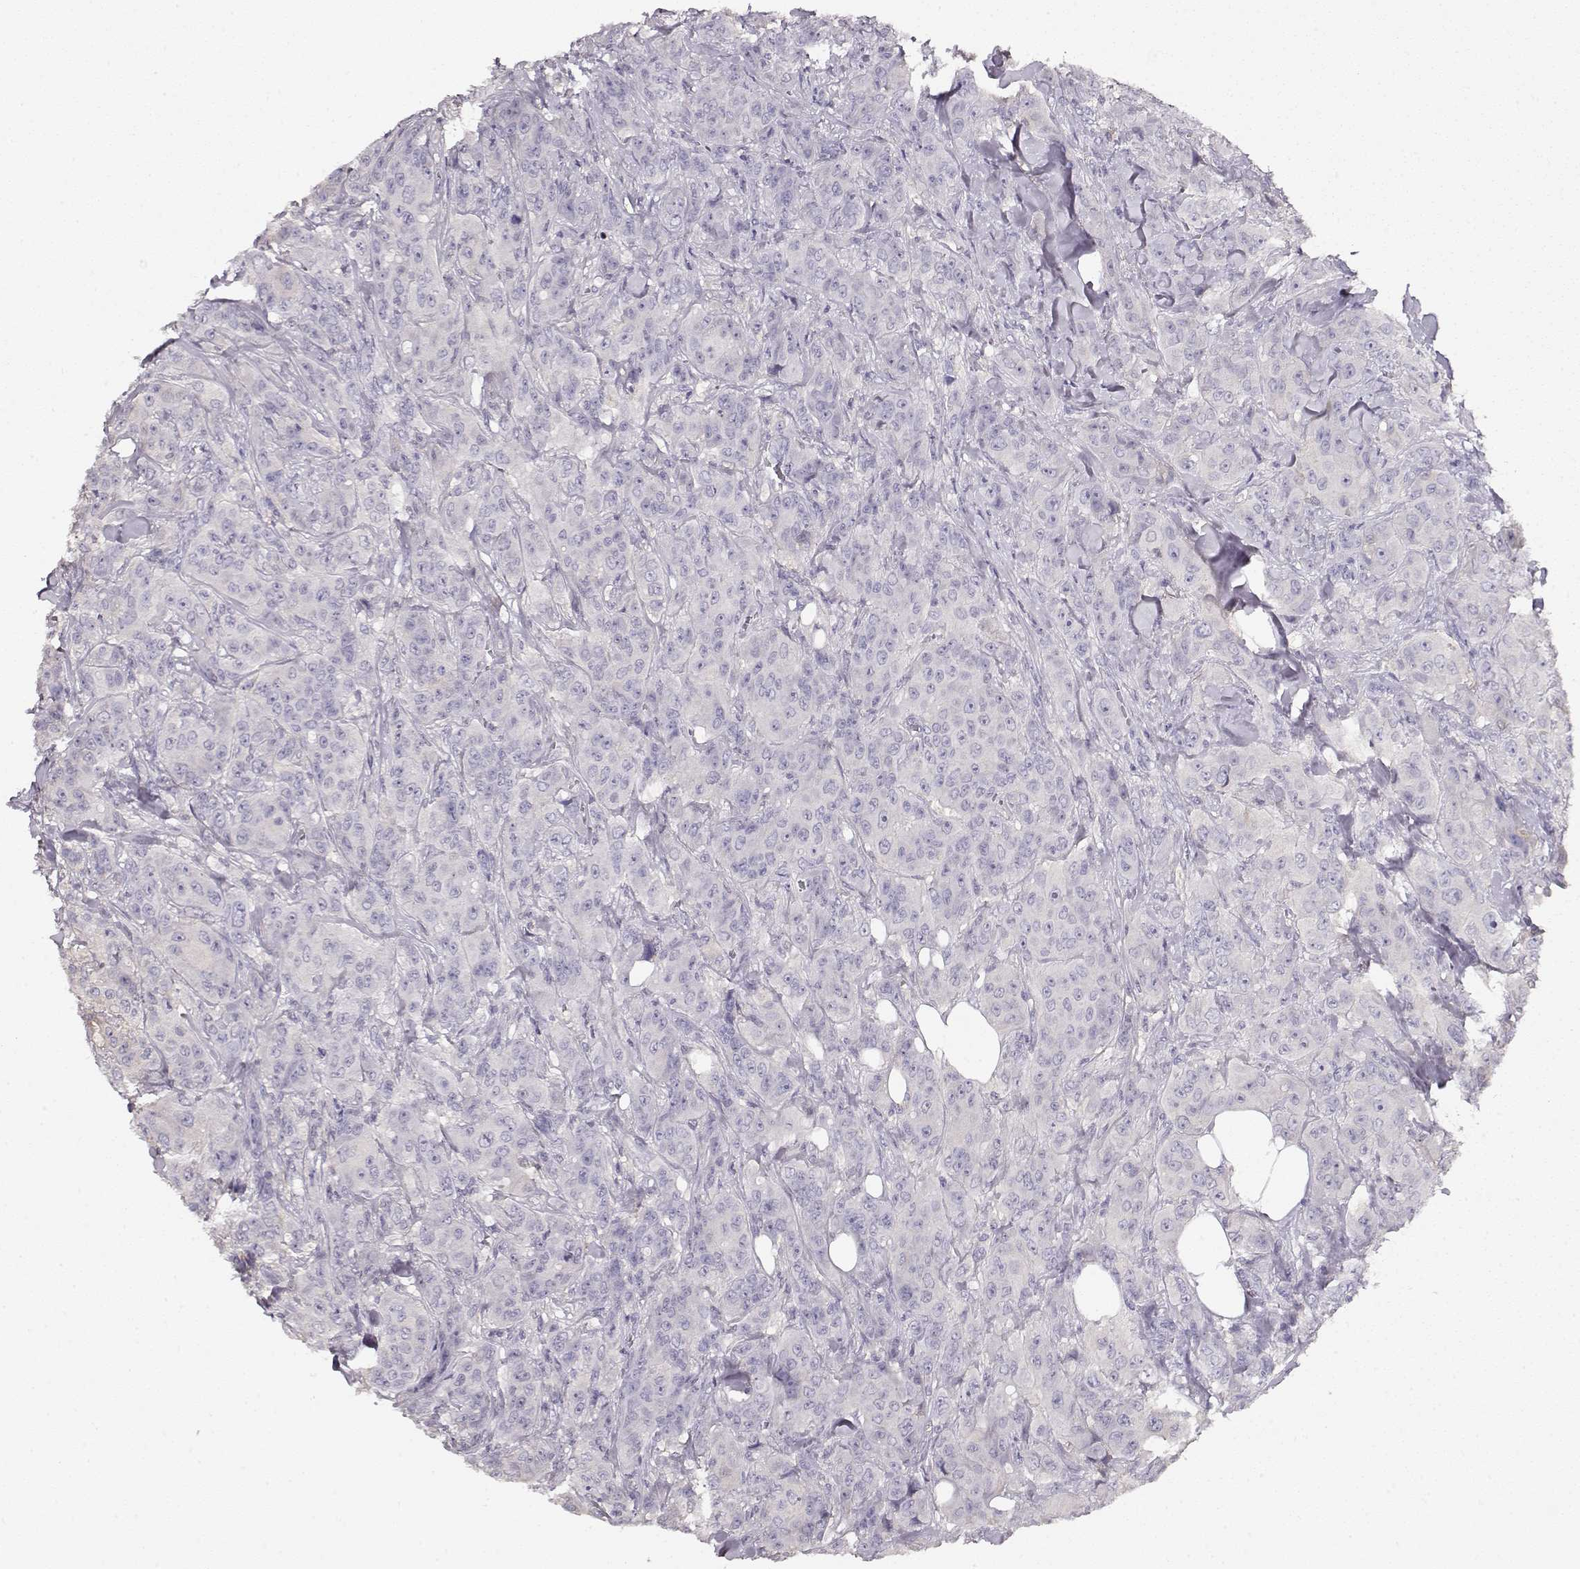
{"staining": {"intensity": "negative", "quantity": "none", "location": "none"}, "tissue": "breast cancer", "cell_type": "Tumor cells", "image_type": "cancer", "snomed": [{"axis": "morphology", "description": "Duct carcinoma"}, {"axis": "topography", "description": "Breast"}], "caption": "Infiltrating ductal carcinoma (breast) stained for a protein using IHC reveals no staining tumor cells.", "gene": "NDRG4", "patient": {"sex": "female", "age": 43}}